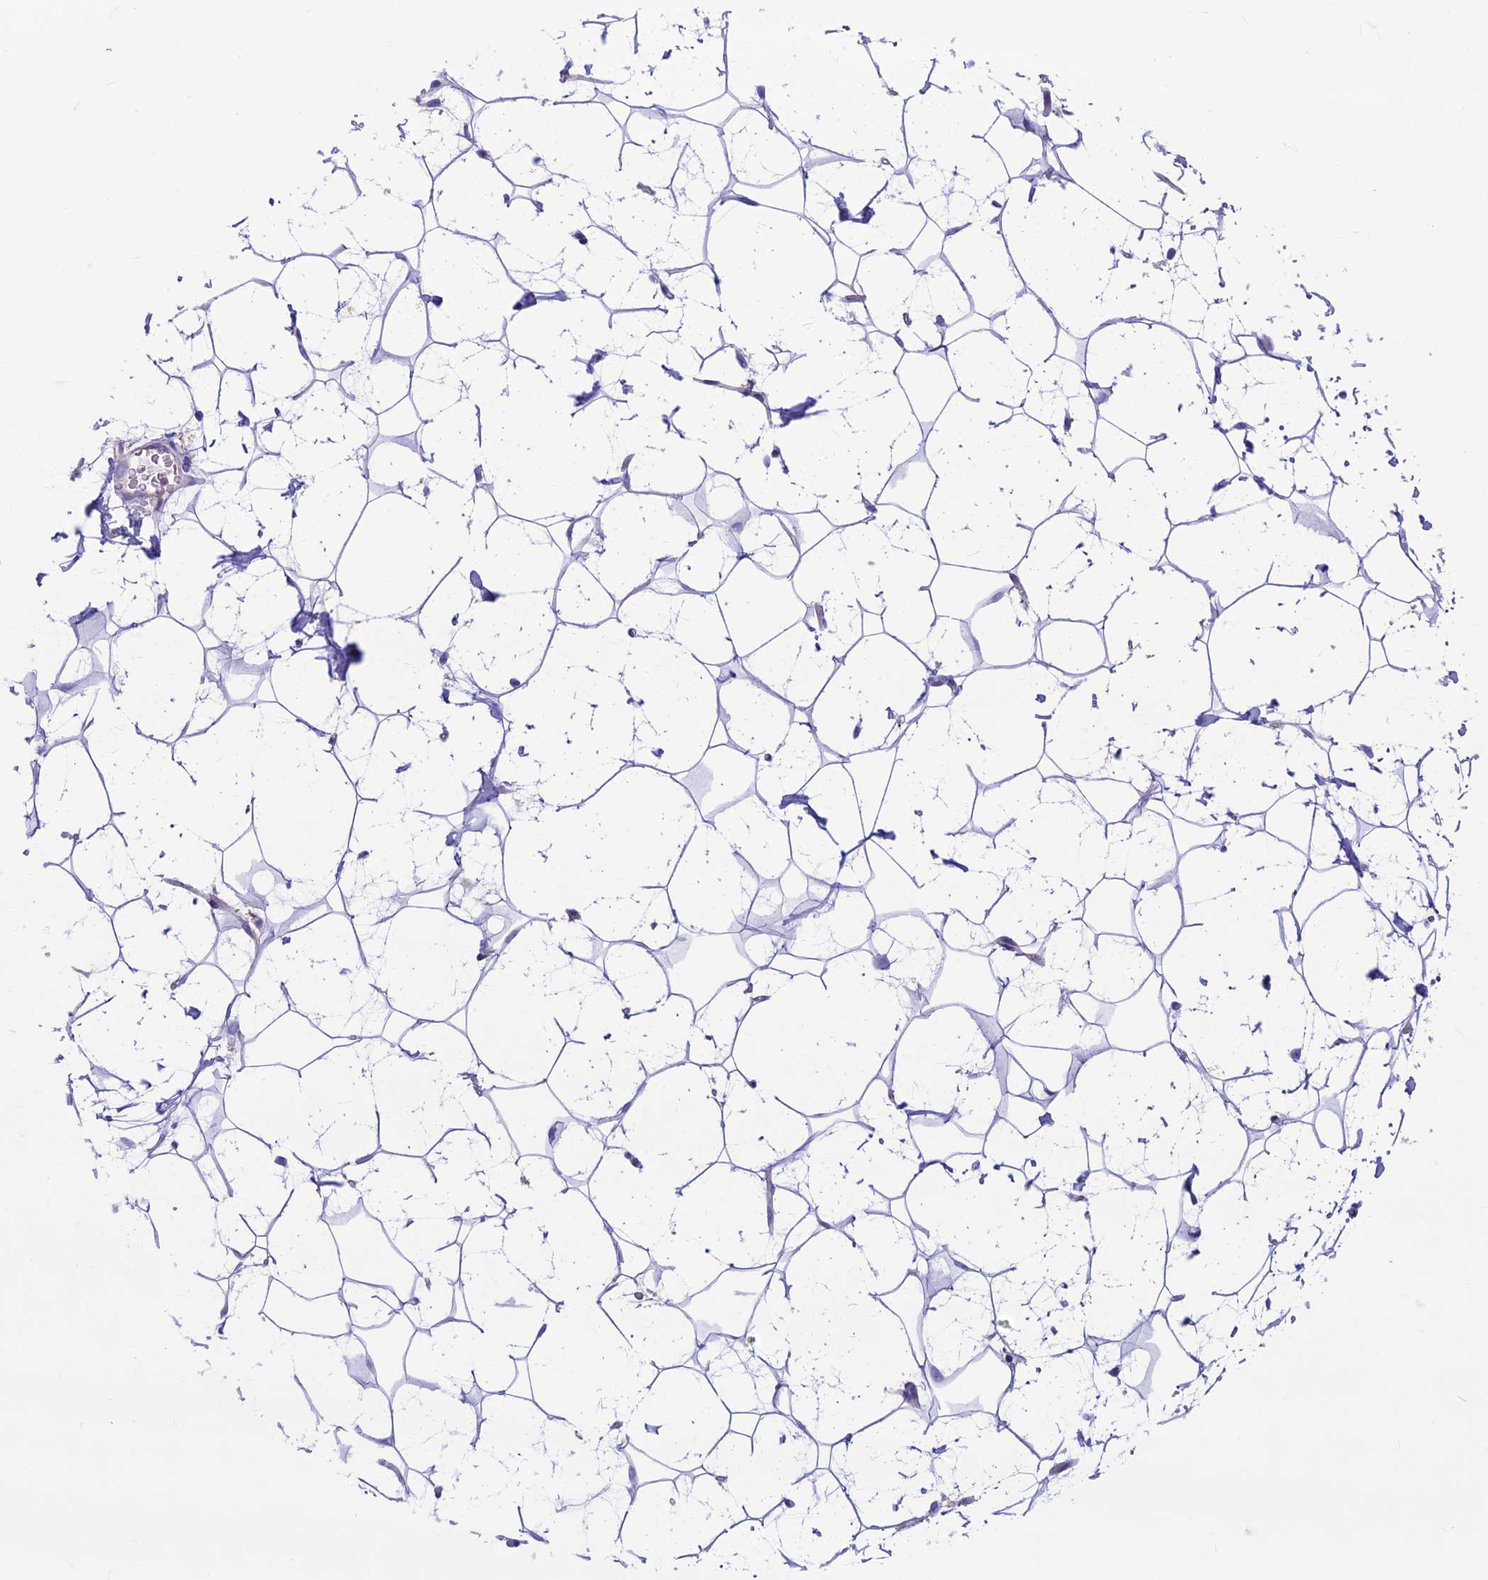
{"staining": {"intensity": "negative", "quantity": "none", "location": "none"}, "tissue": "adipose tissue", "cell_type": "Adipocytes", "image_type": "normal", "snomed": [{"axis": "morphology", "description": "Normal tissue, NOS"}, {"axis": "topography", "description": "Breast"}], "caption": "Human adipose tissue stained for a protein using immunohistochemistry displays no positivity in adipocytes.", "gene": "CDAN1", "patient": {"sex": "female", "age": 26}}